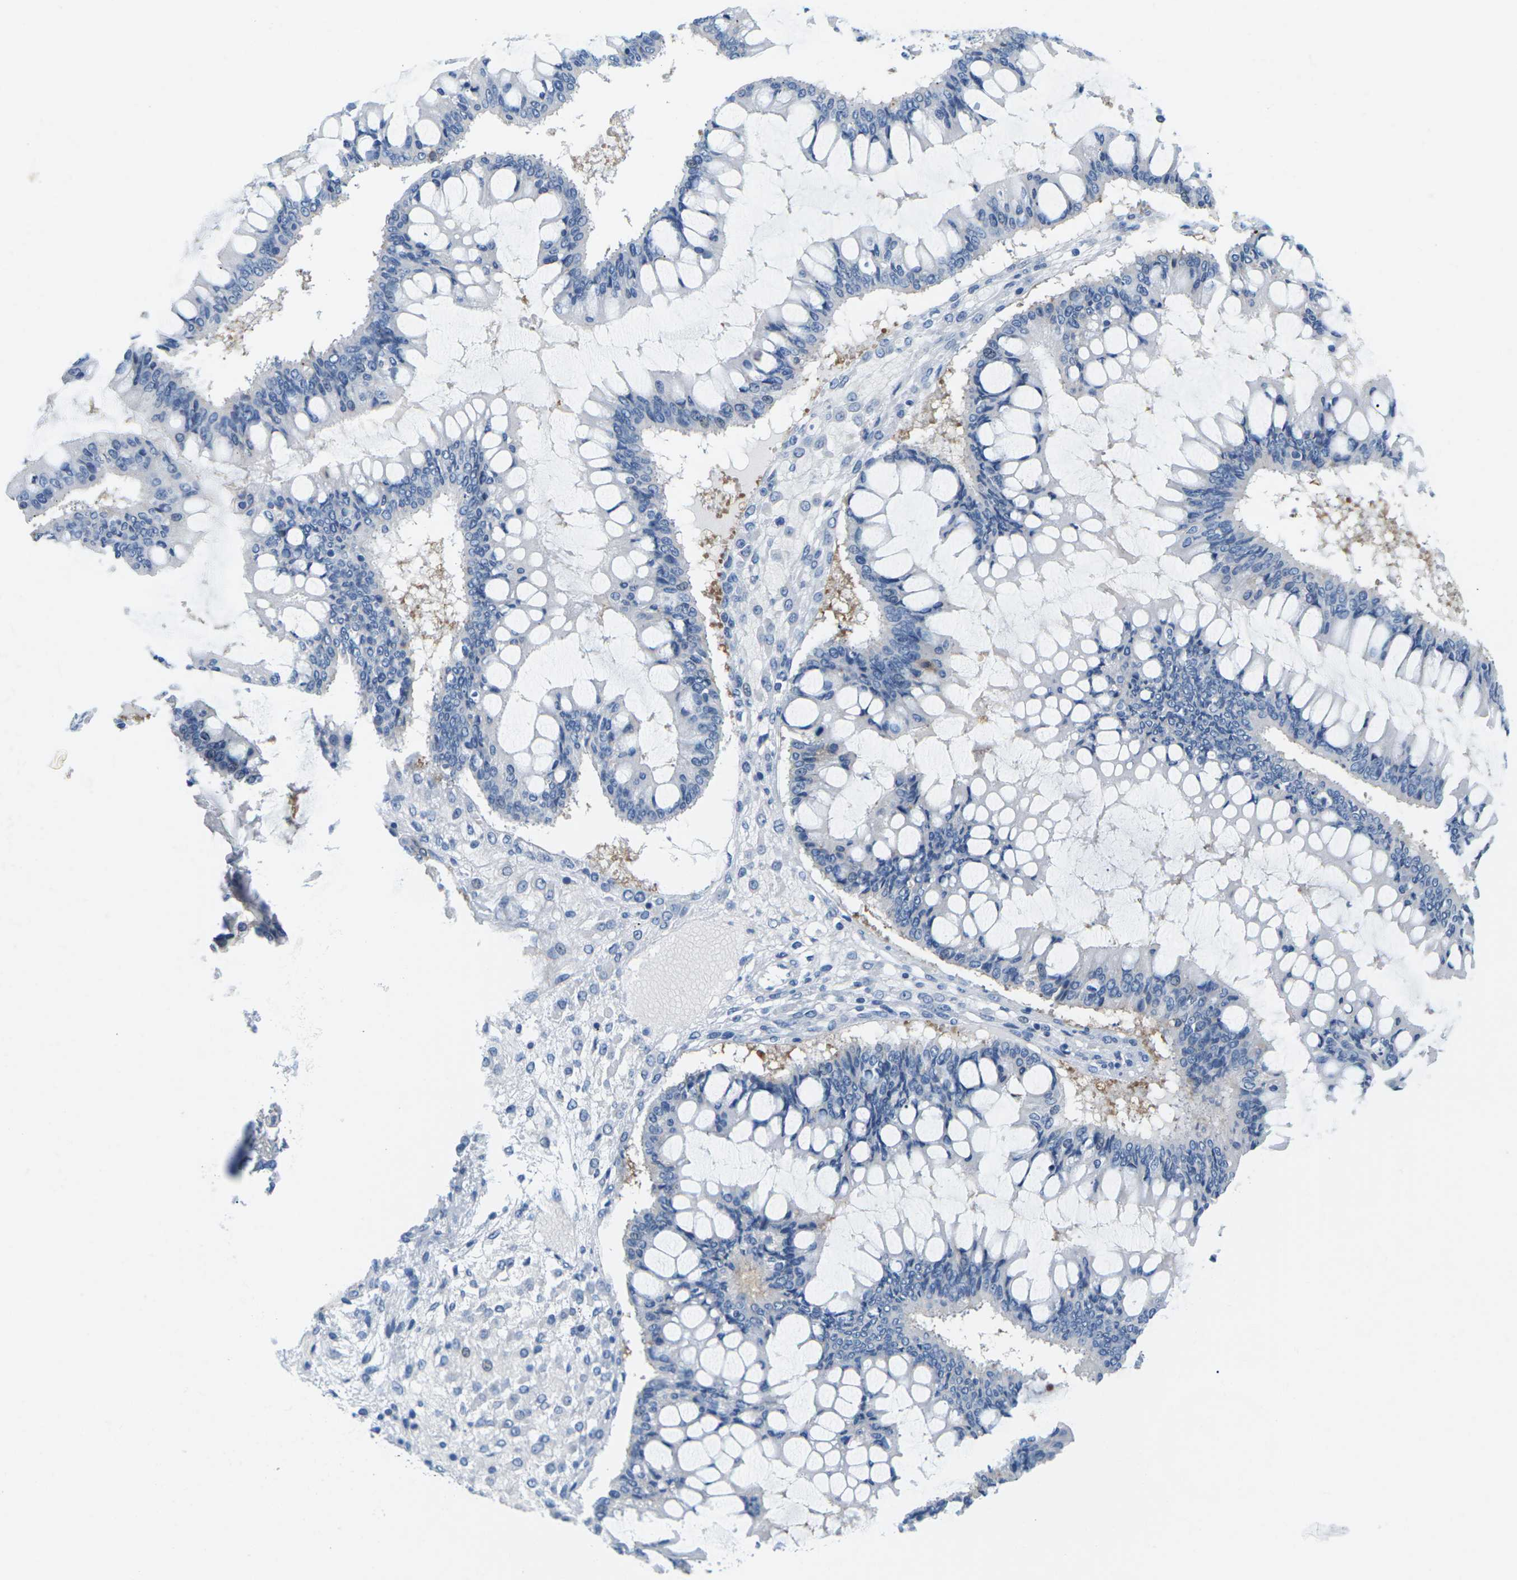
{"staining": {"intensity": "negative", "quantity": "none", "location": "none"}, "tissue": "ovarian cancer", "cell_type": "Tumor cells", "image_type": "cancer", "snomed": [{"axis": "morphology", "description": "Cystadenocarcinoma, mucinous, NOS"}, {"axis": "topography", "description": "Ovary"}], "caption": "Immunohistochemical staining of human ovarian cancer (mucinous cystadenocarcinoma) demonstrates no significant staining in tumor cells.", "gene": "SYNGR2", "patient": {"sex": "female", "age": 73}}